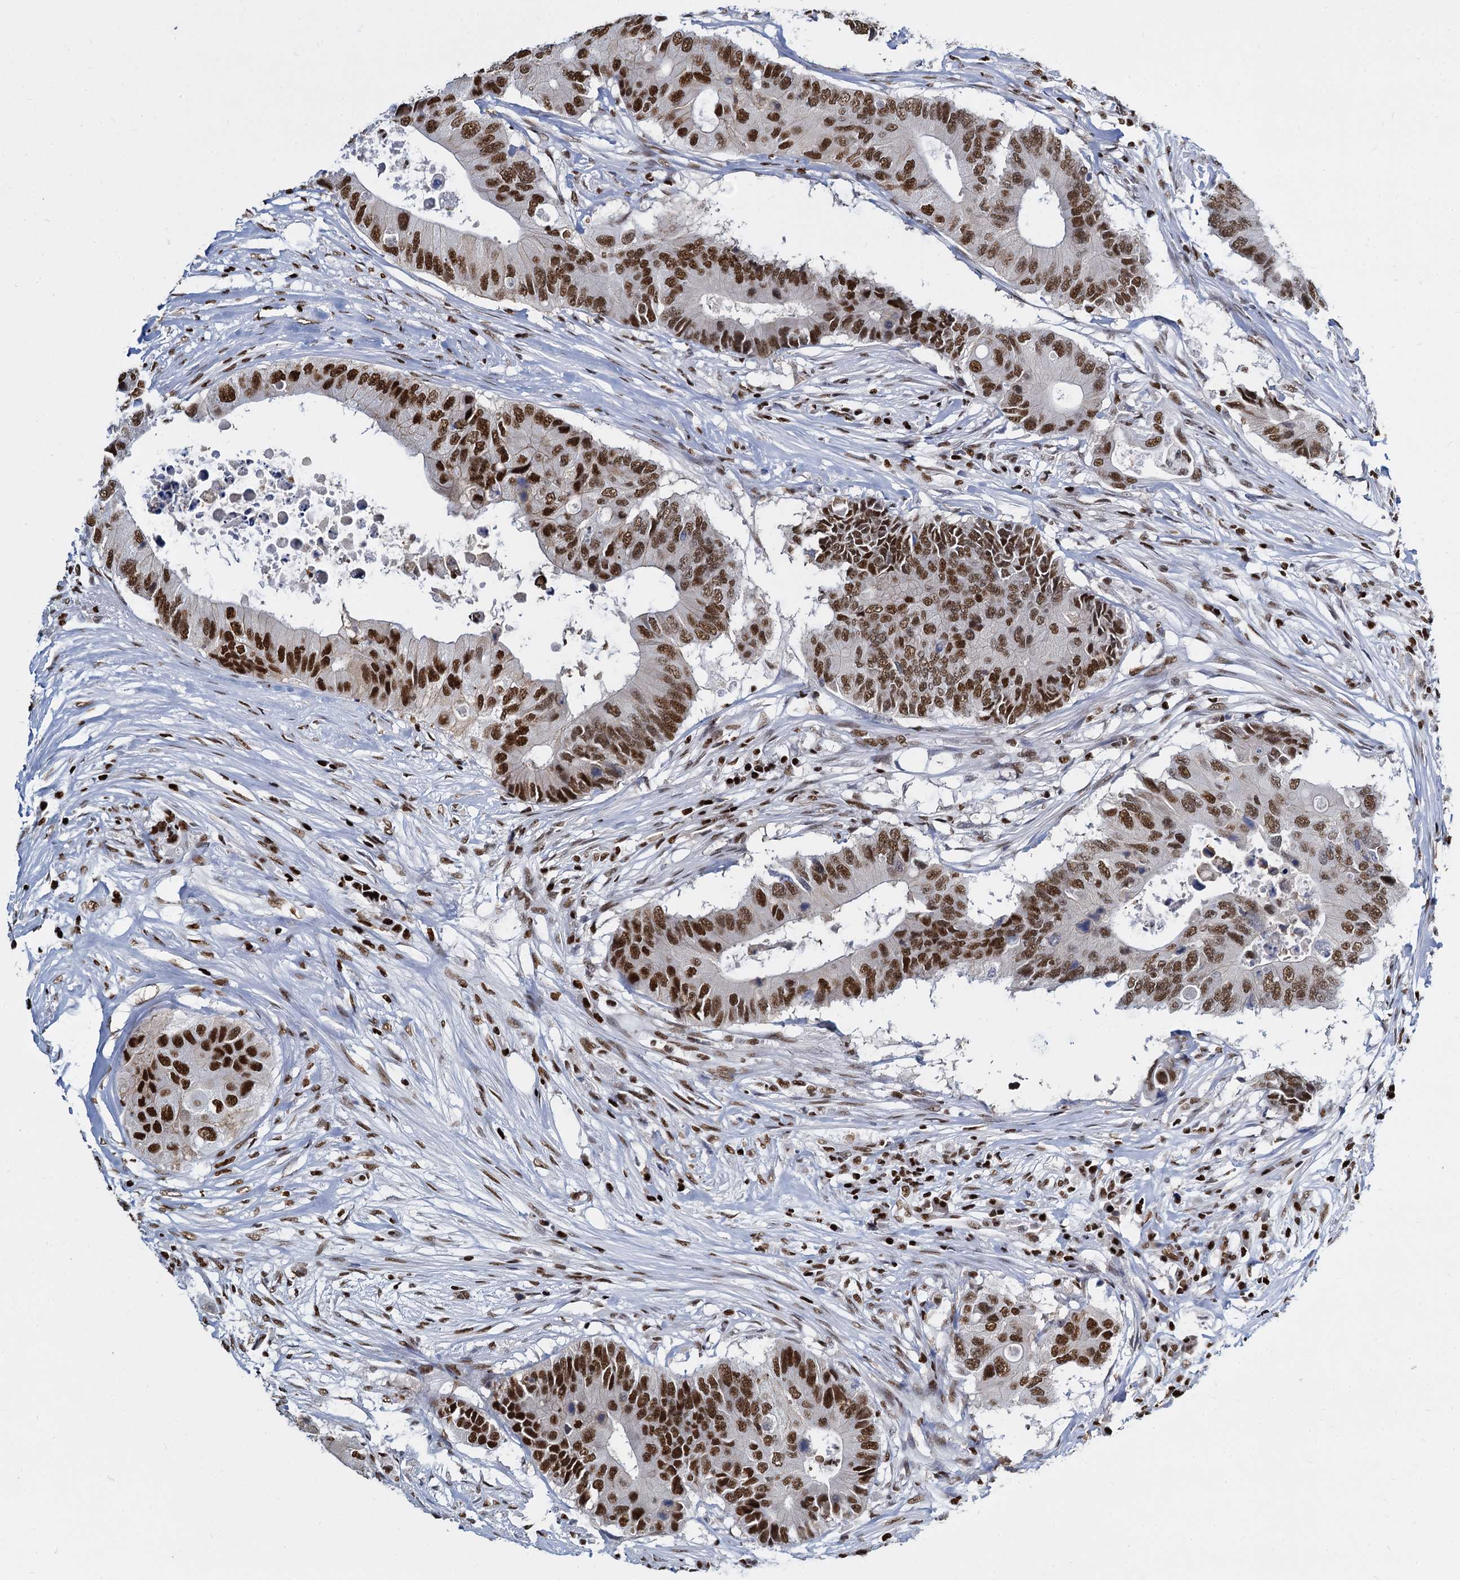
{"staining": {"intensity": "strong", "quantity": ">75%", "location": "nuclear"}, "tissue": "colorectal cancer", "cell_type": "Tumor cells", "image_type": "cancer", "snomed": [{"axis": "morphology", "description": "Adenocarcinoma, NOS"}, {"axis": "topography", "description": "Colon"}], "caption": "The image displays a brown stain indicating the presence of a protein in the nuclear of tumor cells in colorectal cancer (adenocarcinoma).", "gene": "DCPS", "patient": {"sex": "male", "age": 71}}